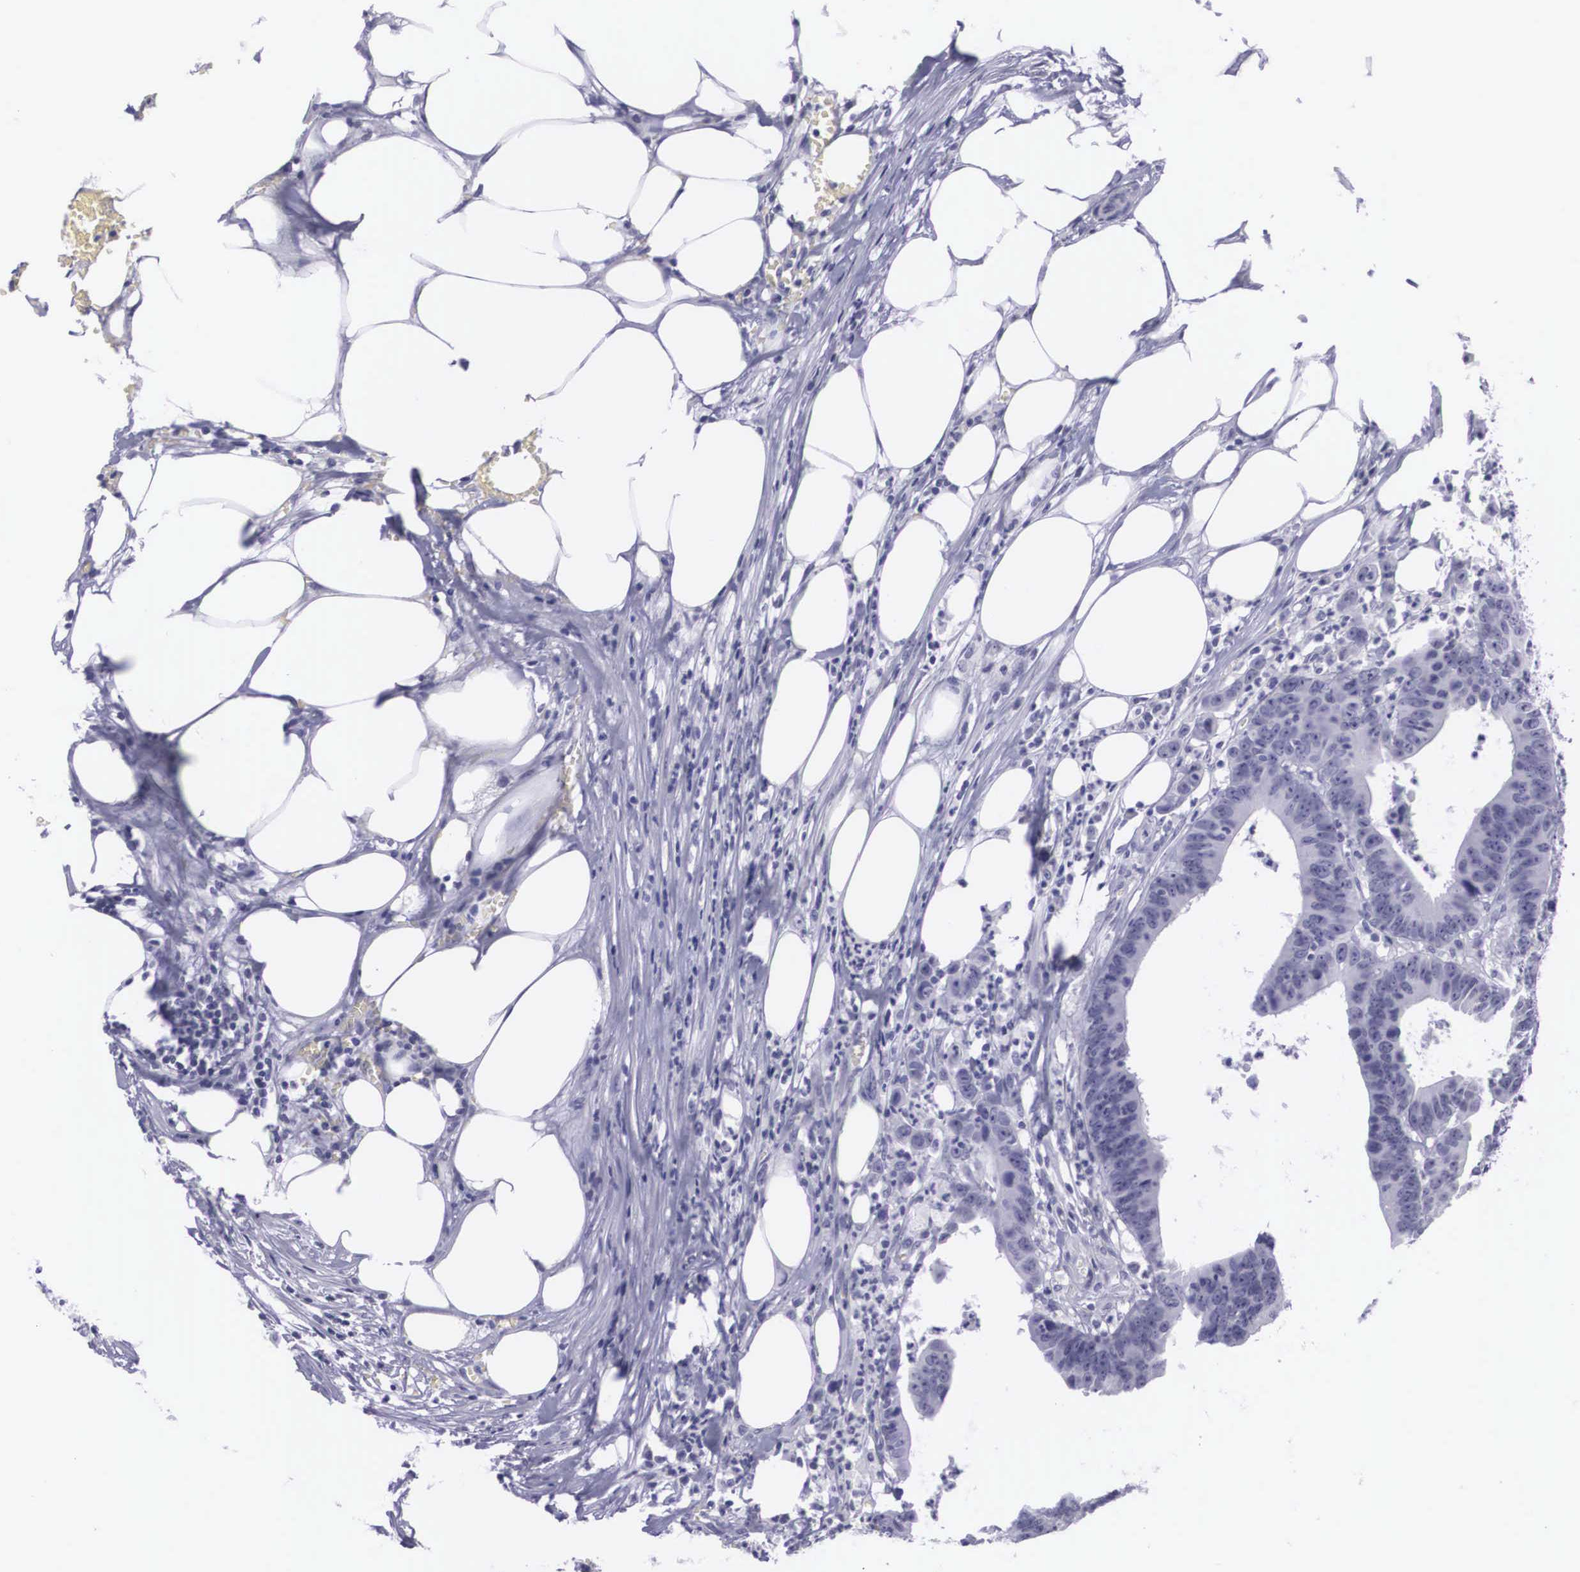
{"staining": {"intensity": "negative", "quantity": "none", "location": "none"}, "tissue": "colorectal cancer", "cell_type": "Tumor cells", "image_type": "cancer", "snomed": [{"axis": "morphology", "description": "Adenocarcinoma, NOS"}, {"axis": "topography", "description": "Colon"}], "caption": "Human colorectal adenocarcinoma stained for a protein using immunohistochemistry (IHC) shows no positivity in tumor cells.", "gene": "C22orf31", "patient": {"sex": "male", "age": 55}}